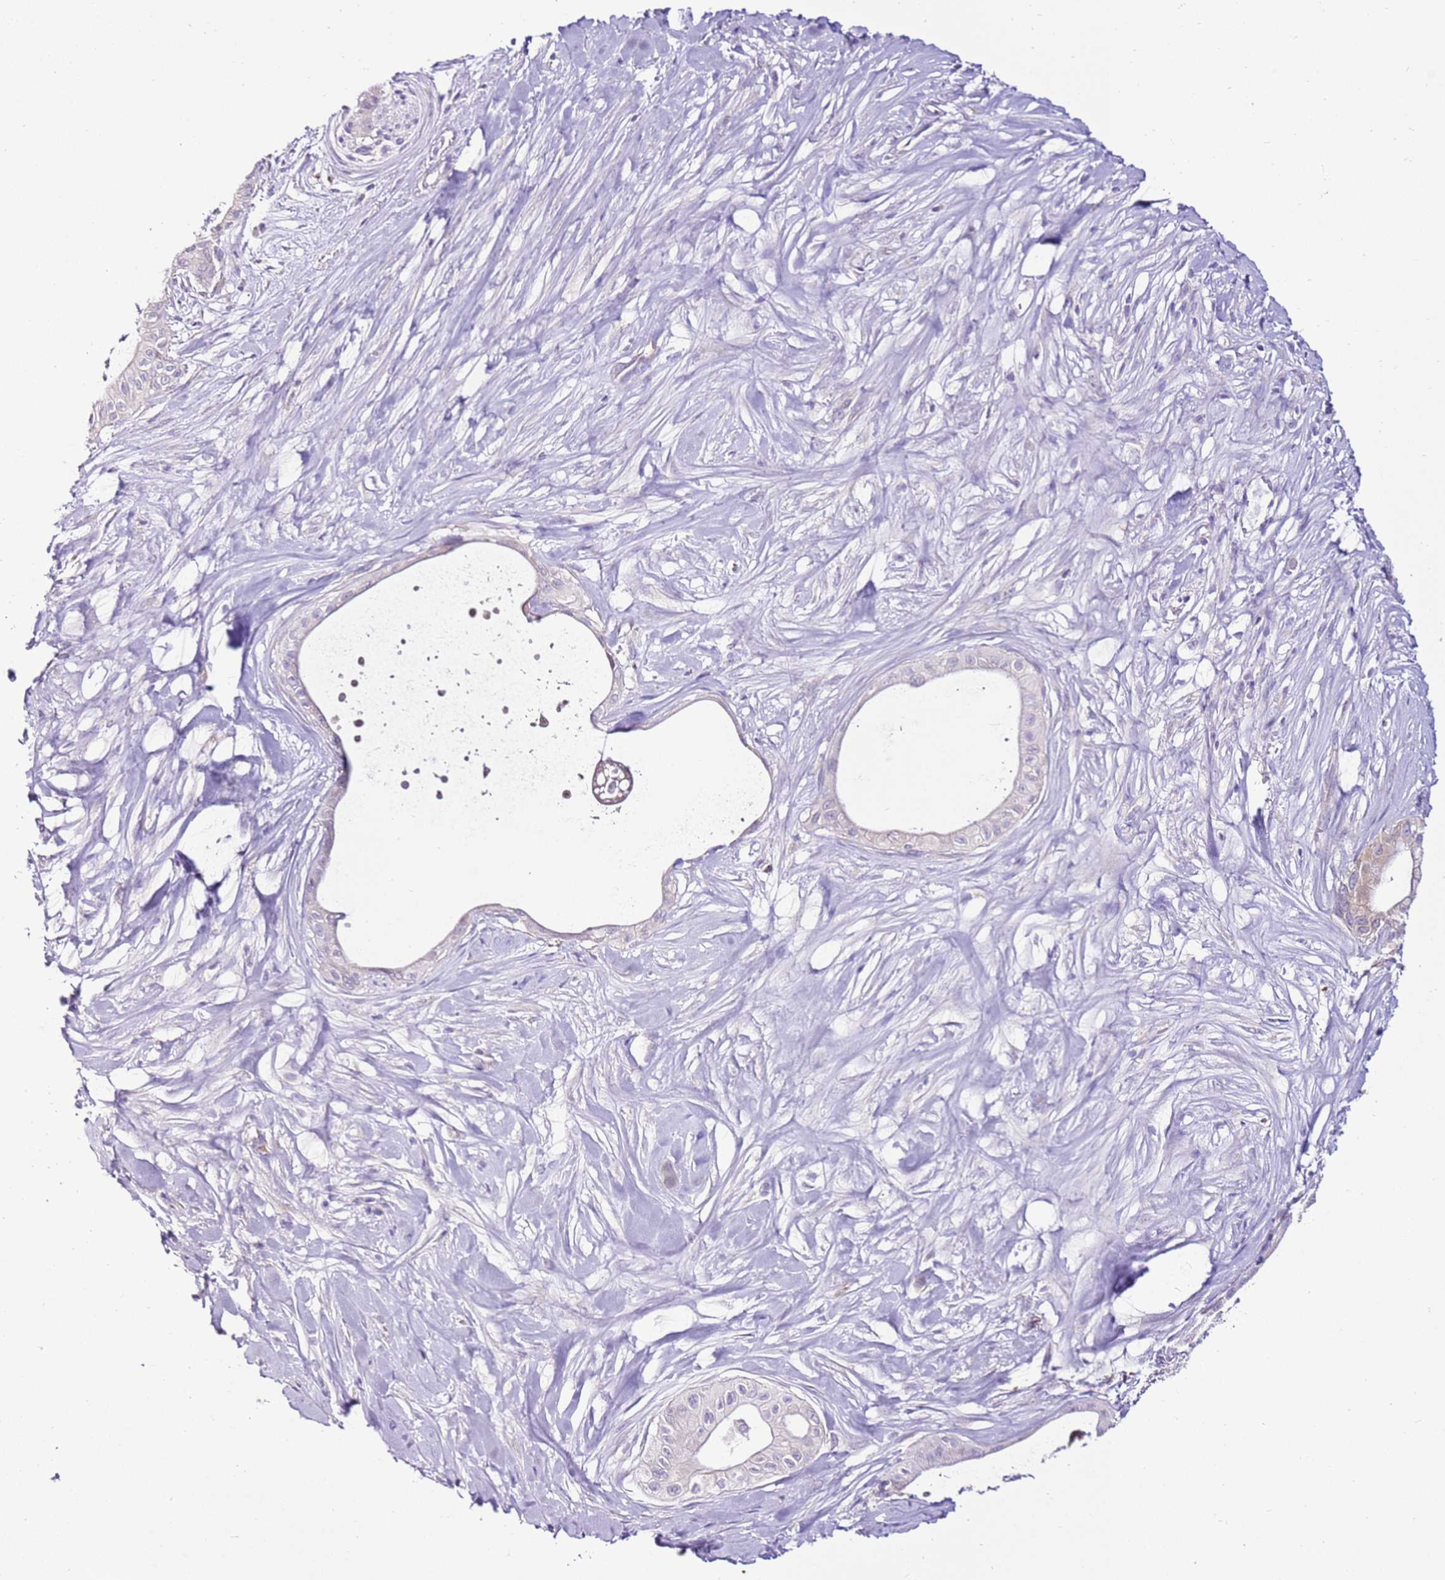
{"staining": {"intensity": "negative", "quantity": "none", "location": "none"}, "tissue": "pancreatic cancer", "cell_type": "Tumor cells", "image_type": "cancer", "snomed": [{"axis": "morphology", "description": "Adenocarcinoma, NOS"}, {"axis": "topography", "description": "Pancreas"}], "caption": "This is a histopathology image of immunohistochemistry staining of pancreatic adenocarcinoma, which shows no staining in tumor cells.", "gene": "MRPL36", "patient": {"sex": "male", "age": 78}}